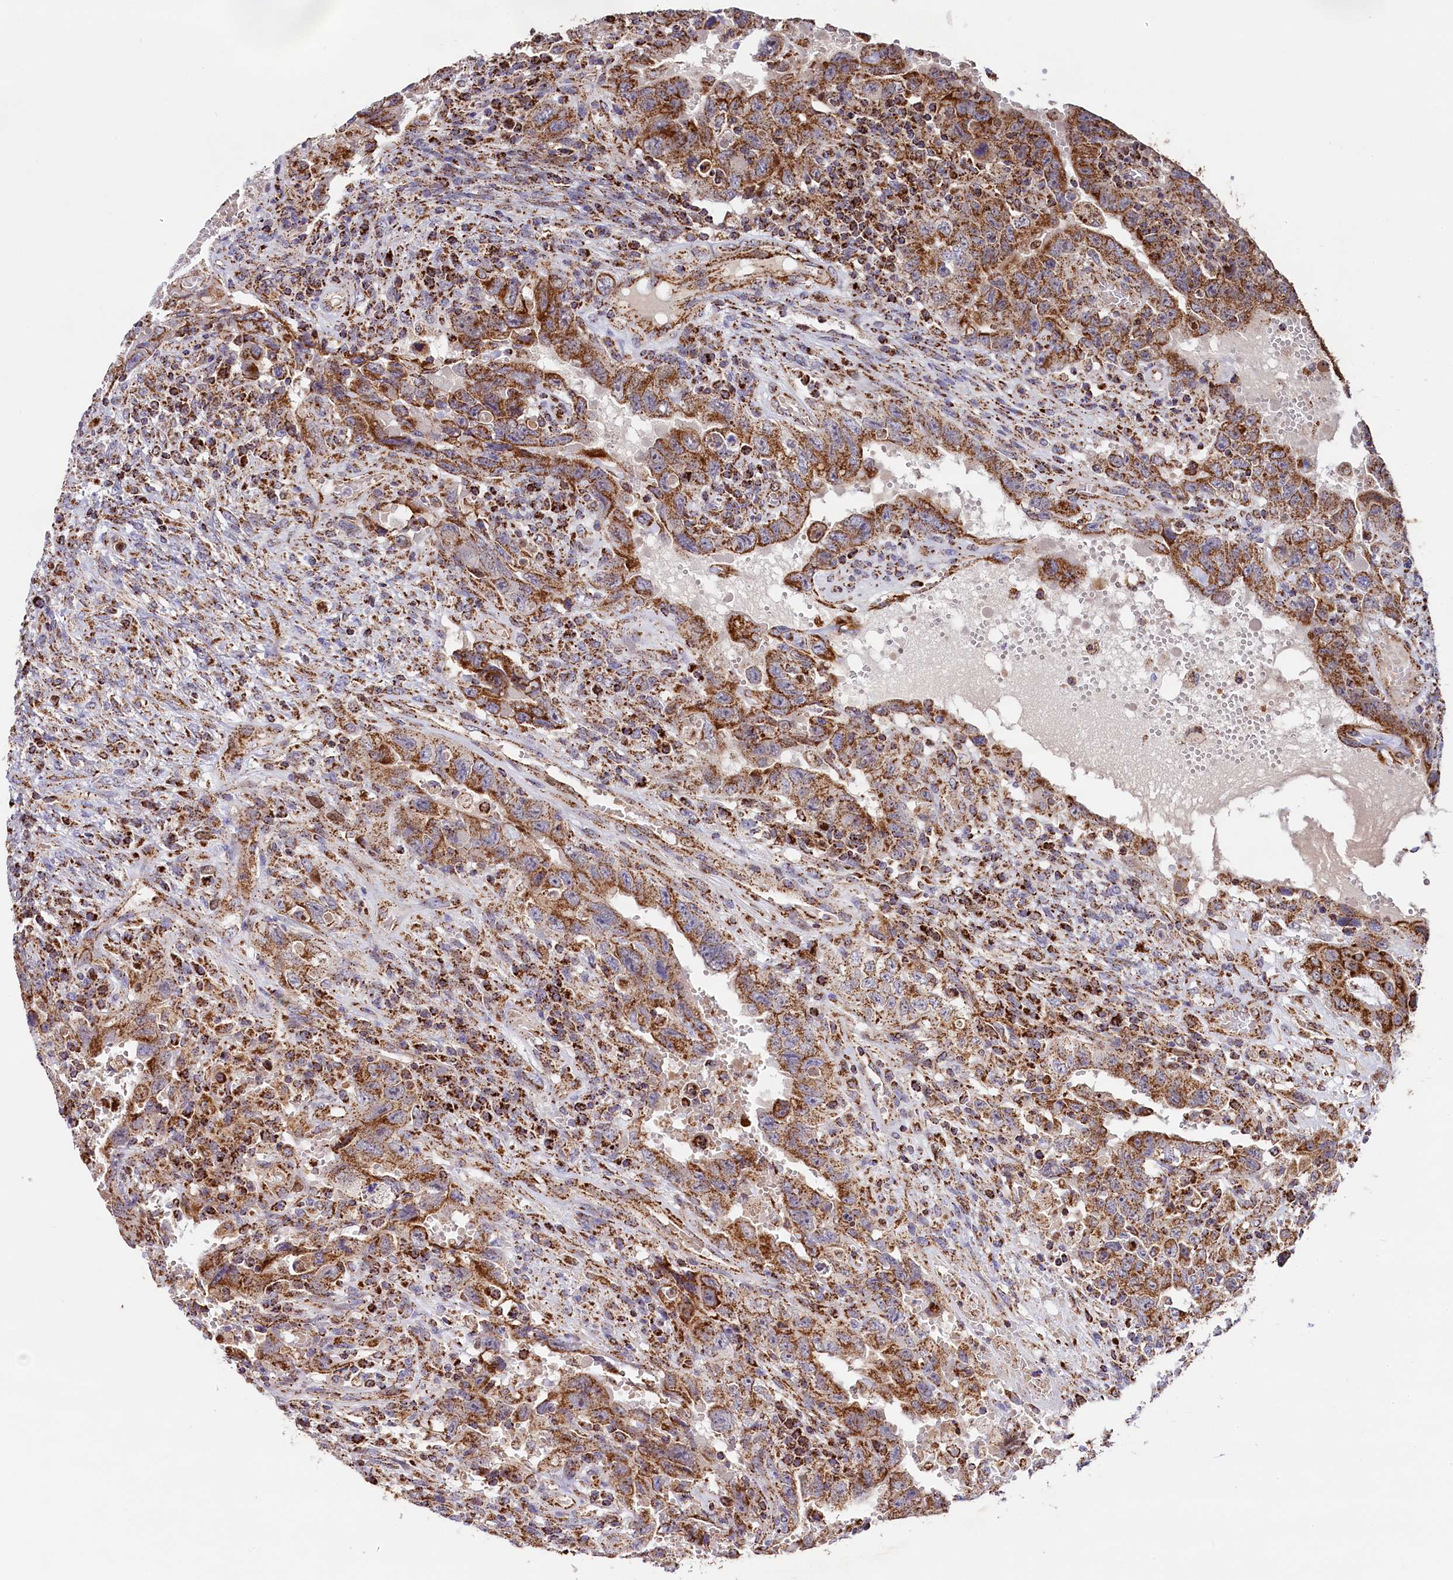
{"staining": {"intensity": "strong", "quantity": ">75%", "location": "cytoplasmic/membranous"}, "tissue": "testis cancer", "cell_type": "Tumor cells", "image_type": "cancer", "snomed": [{"axis": "morphology", "description": "Carcinoma, Embryonal, NOS"}, {"axis": "topography", "description": "Testis"}], "caption": "Testis cancer tissue displays strong cytoplasmic/membranous expression in about >75% of tumor cells", "gene": "CLYBL", "patient": {"sex": "male", "age": 26}}